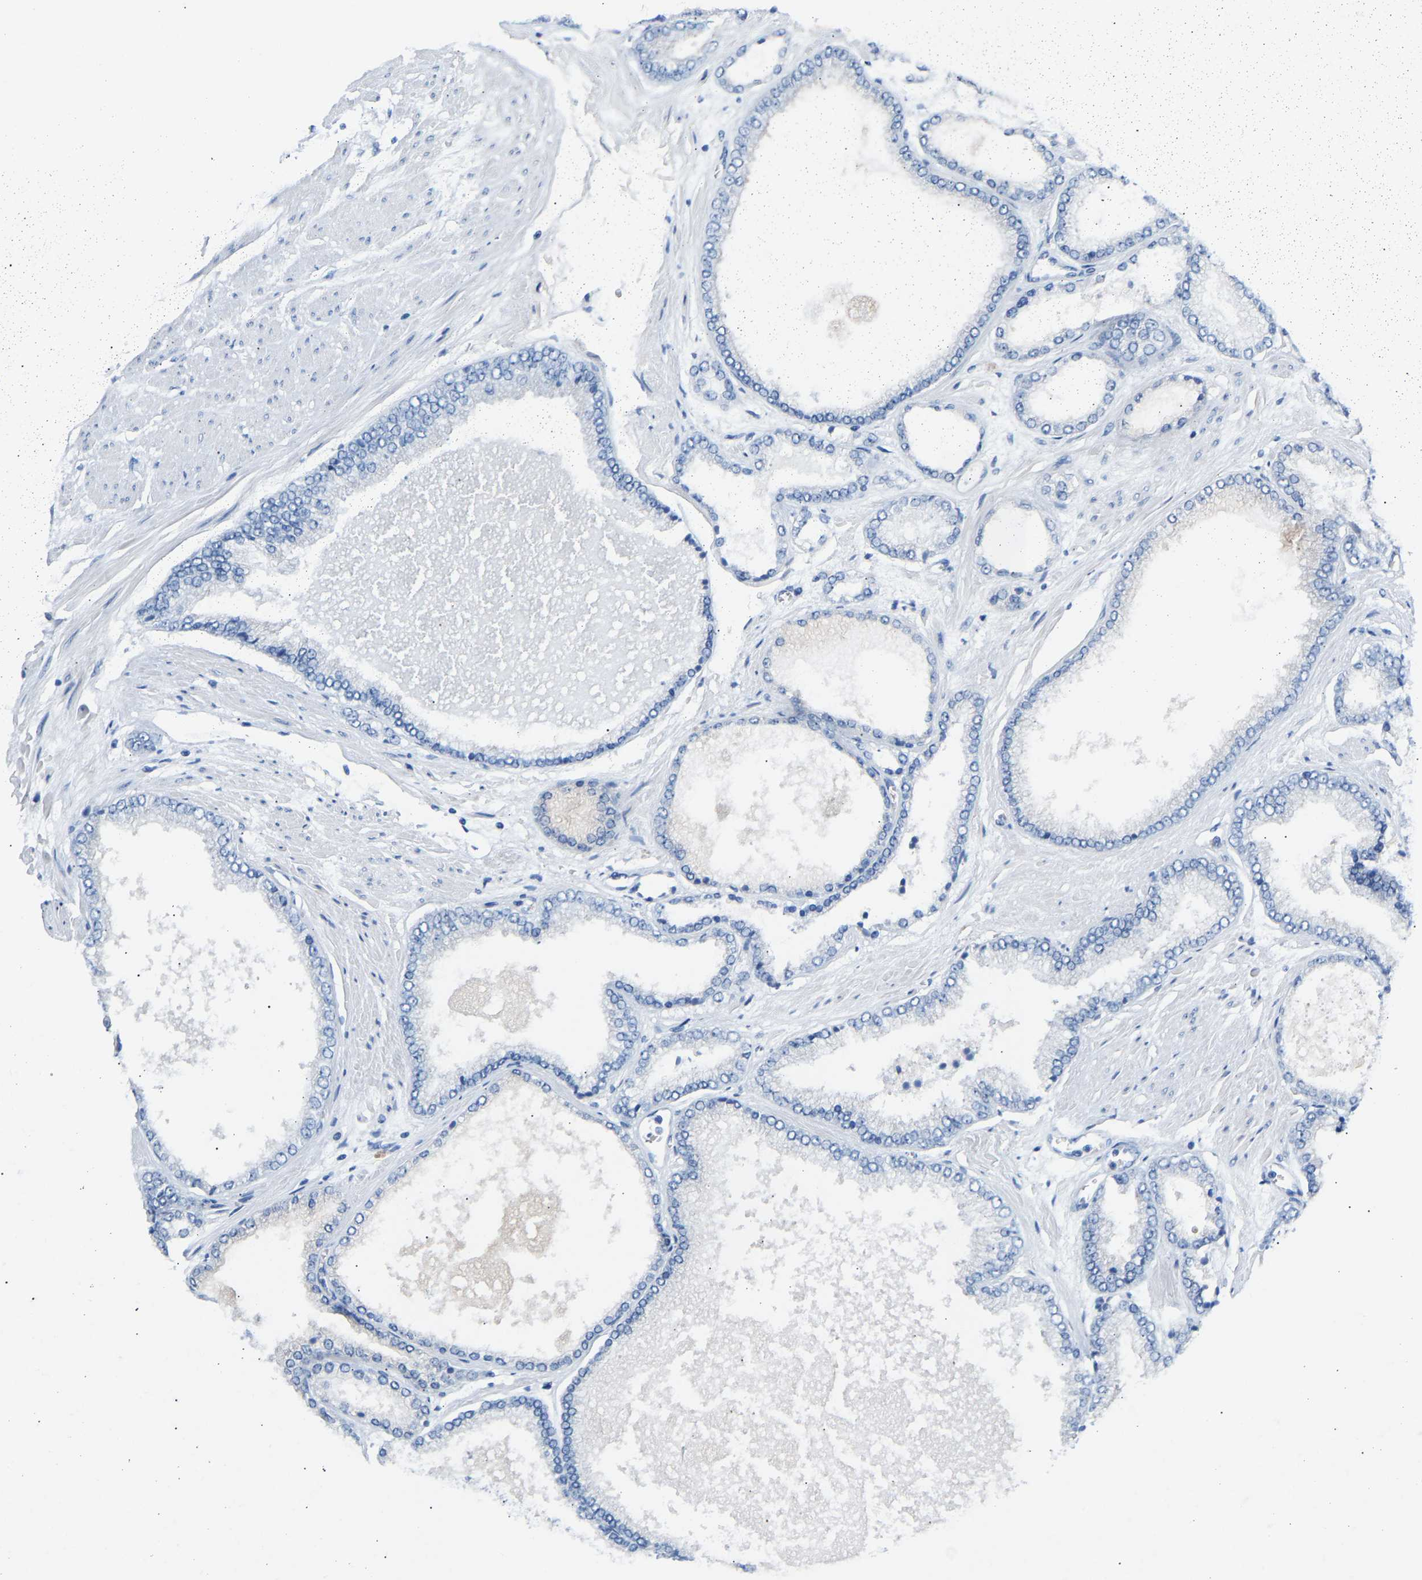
{"staining": {"intensity": "negative", "quantity": "none", "location": "none"}, "tissue": "prostate cancer", "cell_type": "Tumor cells", "image_type": "cancer", "snomed": [{"axis": "morphology", "description": "Adenocarcinoma, High grade"}, {"axis": "topography", "description": "Prostate"}], "caption": "Immunohistochemistry of prostate cancer (high-grade adenocarcinoma) shows no positivity in tumor cells.", "gene": "PEX1", "patient": {"sex": "male", "age": 61}}